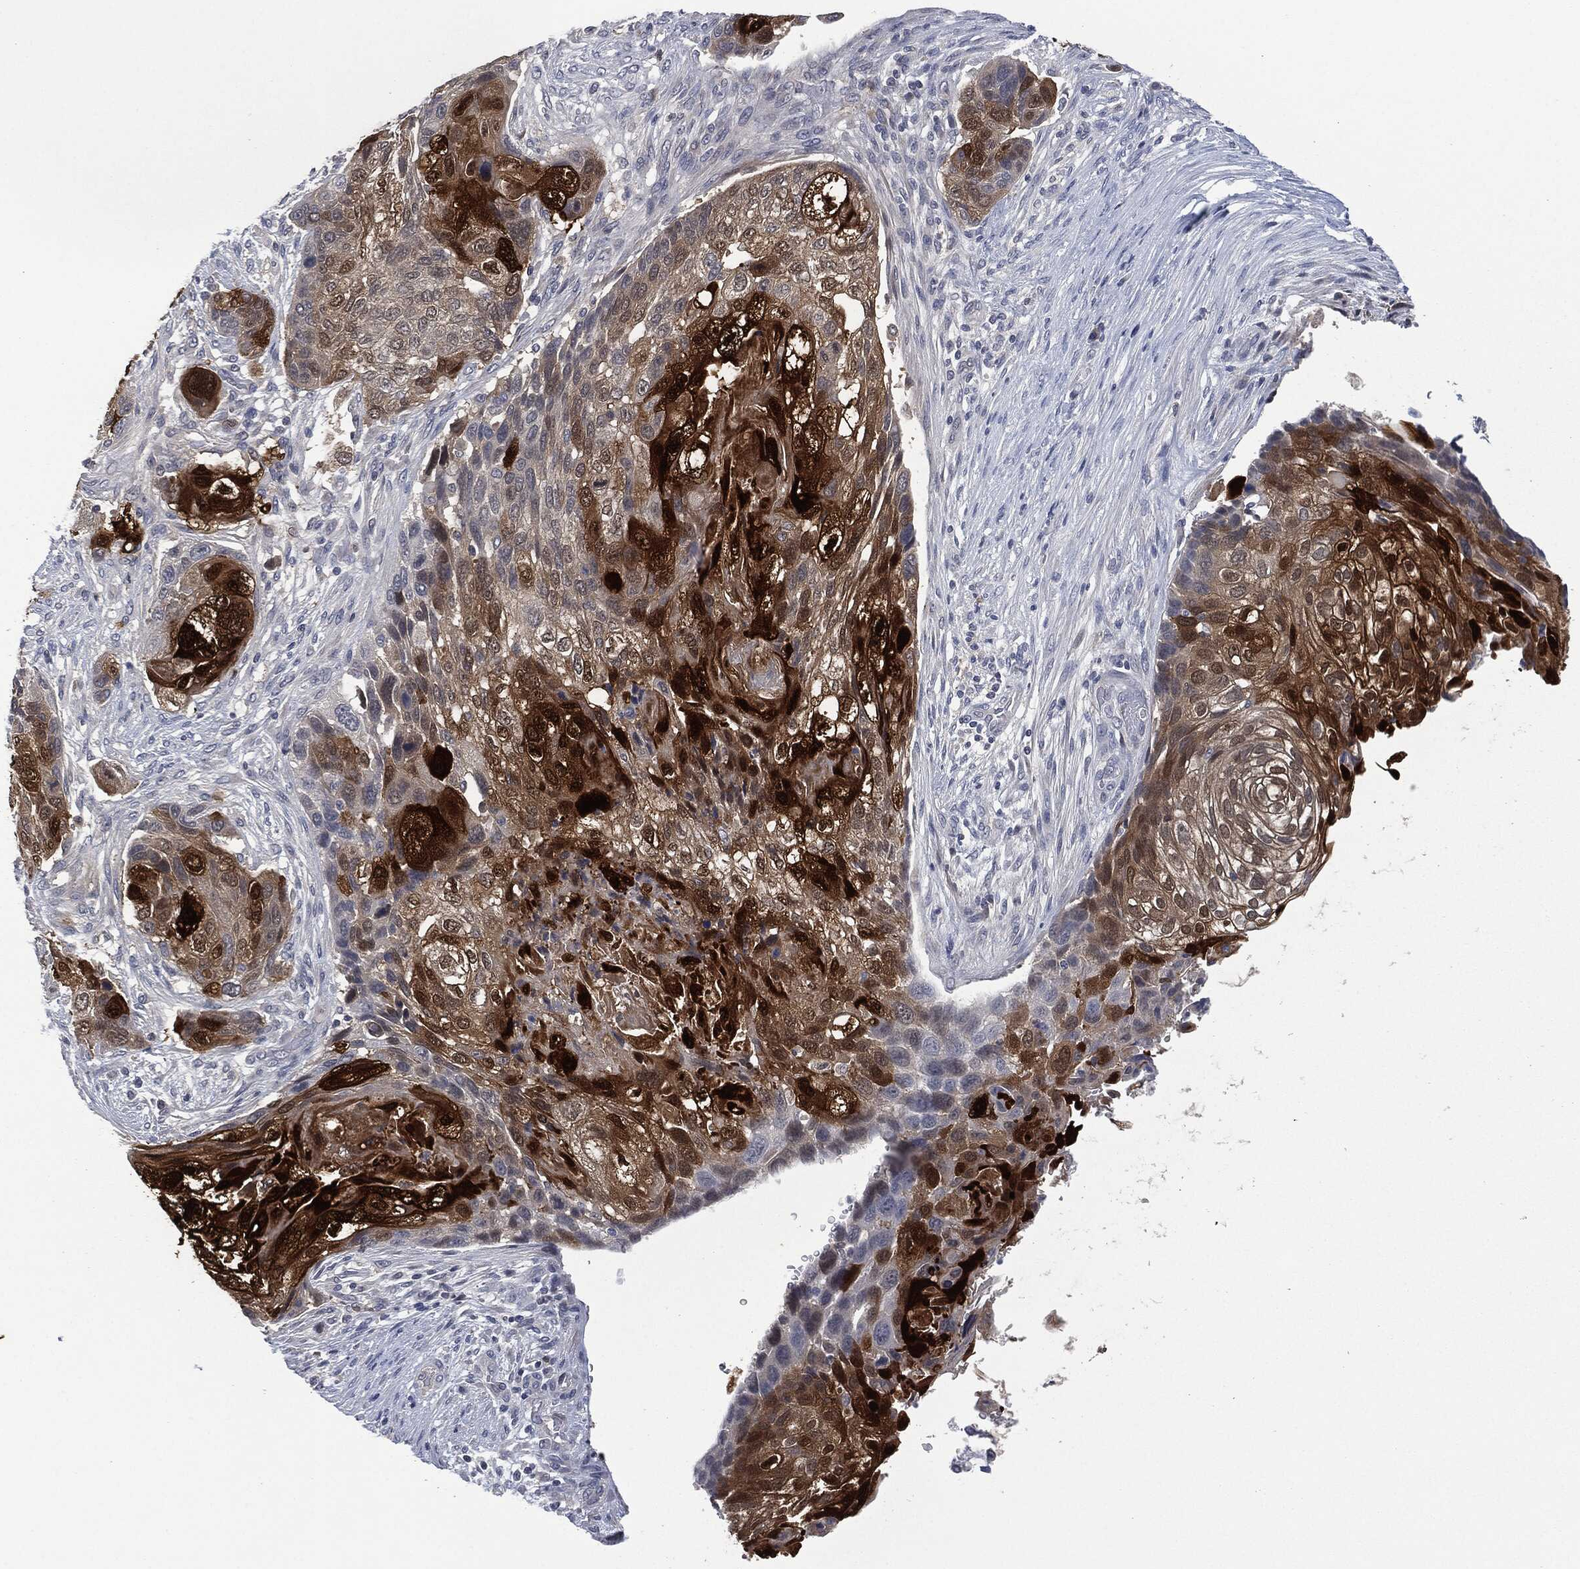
{"staining": {"intensity": "strong", "quantity": "25%-75%", "location": "cytoplasmic/membranous,nuclear"}, "tissue": "lung cancer", "cell_type": "Tumor cells", "image_type": "cancer", "snomed": [{"axis": "morphology", "description": "Normal tissue, NOS"}, {"axis": "morphology", "description": "Squamous cell carcinoma, NOS"}, {"axis": "topography", "description": "Bronchus"}, {"axis": "topography", "description": "Lung"}], "caption": "Immunohistochemical staining of human squamous cell carcinoma (lung) displays strong cytoplasmic/membranous and nuclear protein positivity in about 25%-75% of tumor cells. Nuclei are stained in blue.", "gene": "IL1RN", "patient": {"sex": "male", "age": 69}}